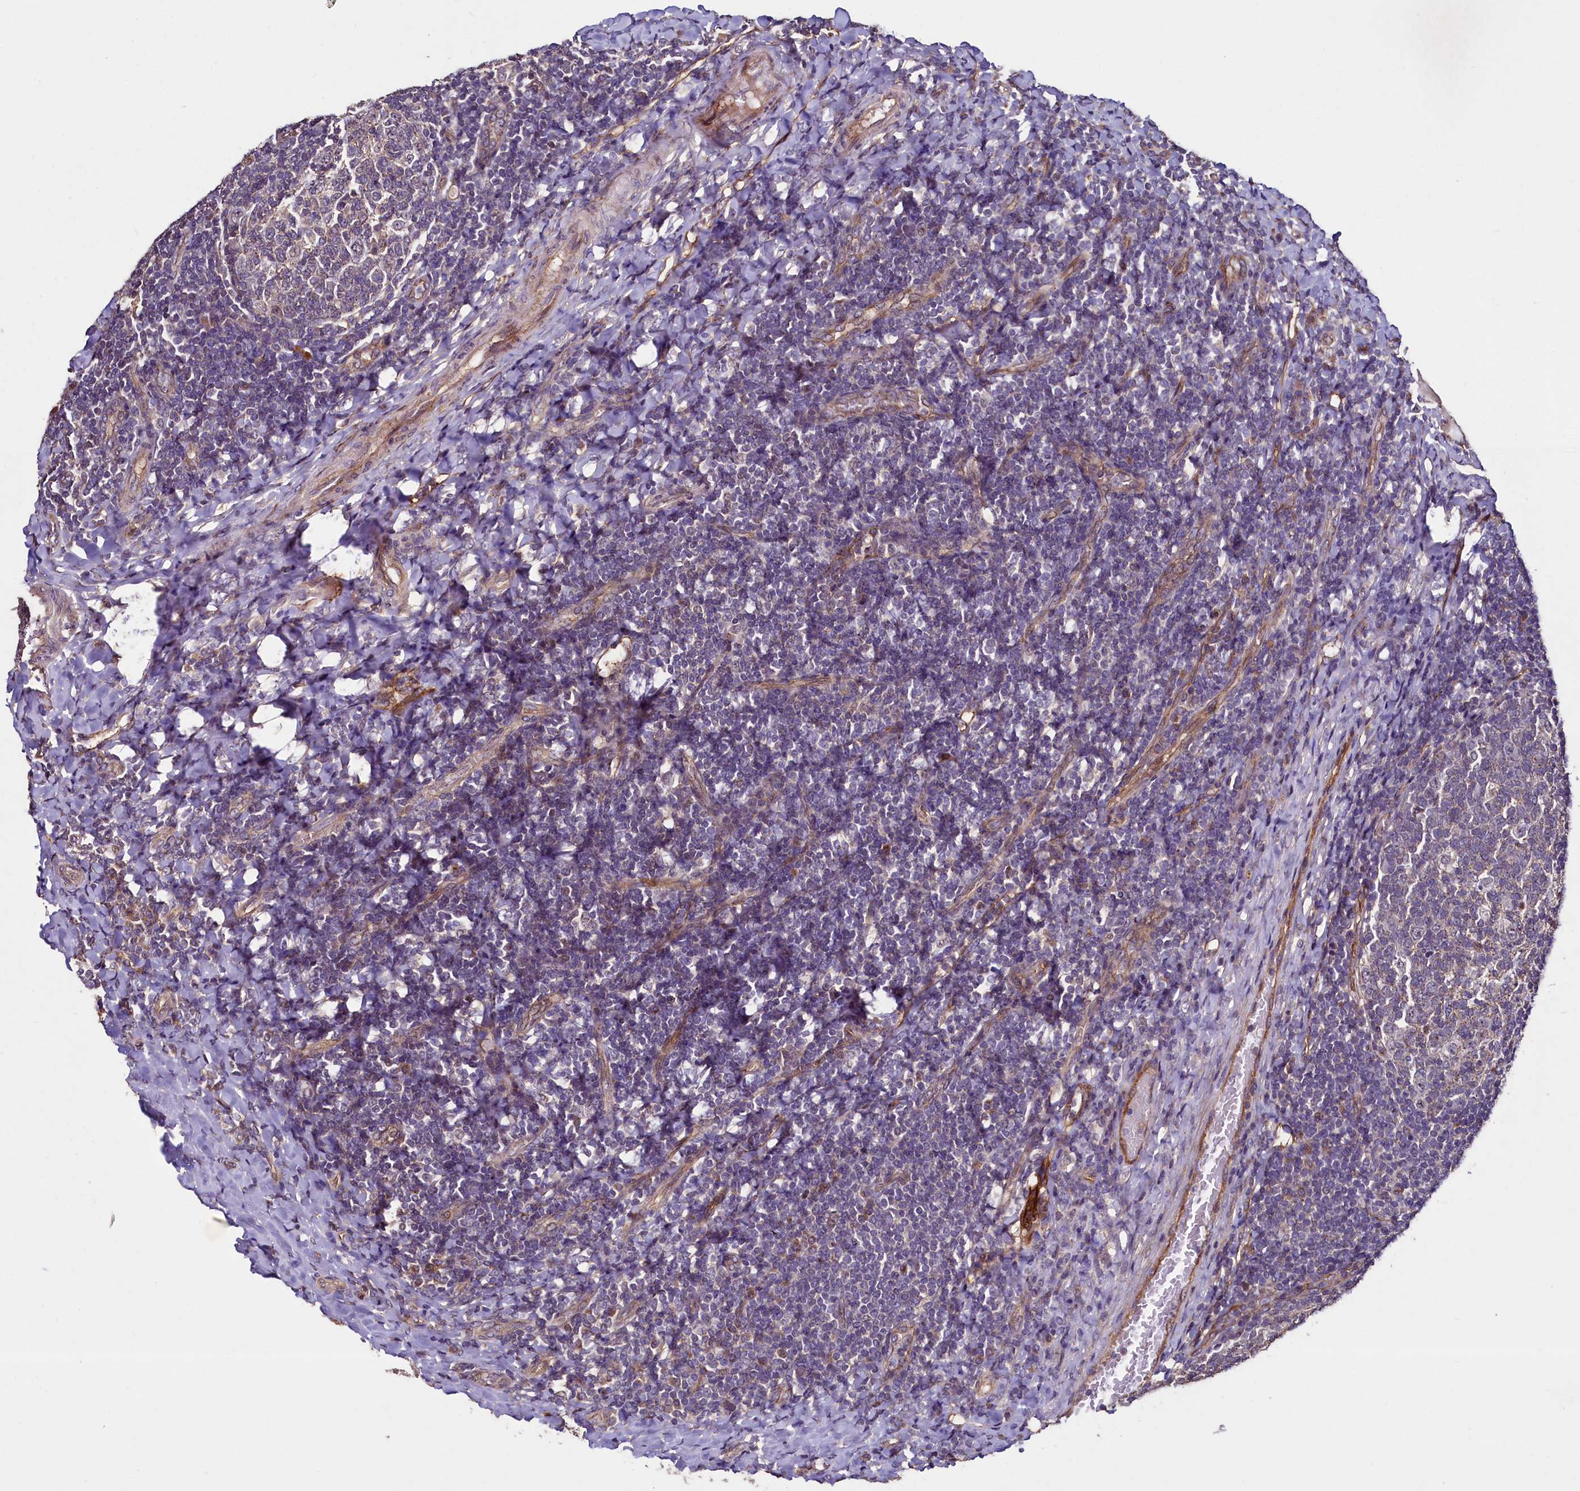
{"staining": {"intensity": "weak", "quantity": "<25%", "location": "cytoplasmic/membranous"}, "tissue": "tonsil", "cell_type": "Germinal center cells", "image_type": "normal", "snomed": [{"axis": "morphology", "description": "Normal tissue, NOS"}, {"axis": "topography", "description": "Tonsil"}], "caption": "A micrograph of tonsil stained for a protein shows no brown staining in germinal center cells.", "gene": "PALM", "patient": {"sex": "female", "age": 19}}